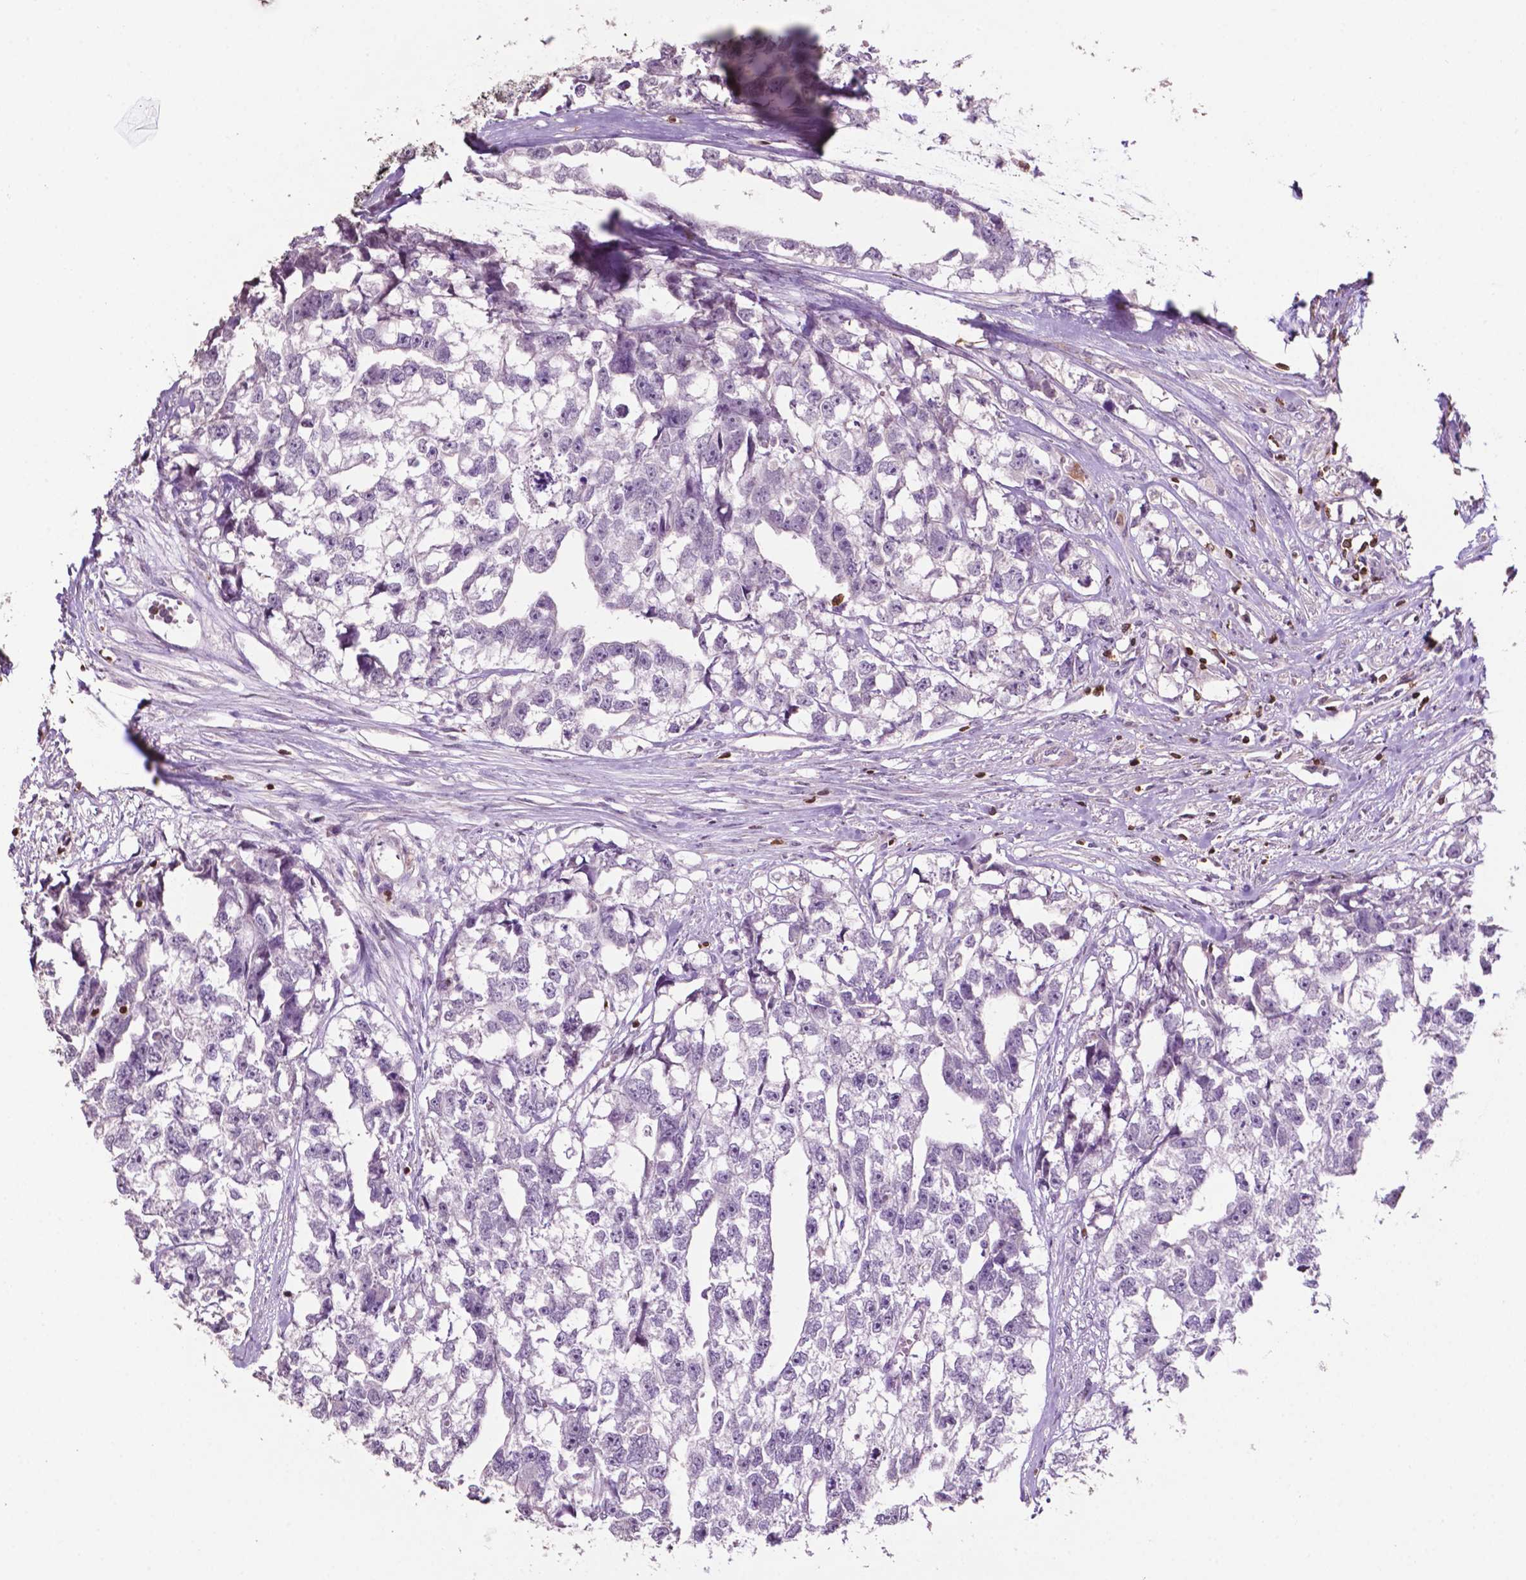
{"staining": {"intensity": "negative", "quantity": "none", "location": "none"}, "tissue": "testis cancer", "cell_type": "Tumor cells", "image_type": "cancer", "snomed": [{"axis": "morphology", "description": "Carcinoma, Embryonal, NOS"}, {"axis": "morphology", "description": "Teratoma, malignant, NOS"}, {"axis": "topography", "description": "Testis"}], "caption": "A photomicrograph of human testis cancer is negative for staining in tumor cells. (DAB IHC visualized using brightfield microscopy, high magnification).", "gene": "TBC1D10C", "patient": {"sex": "male", "age": 44}}